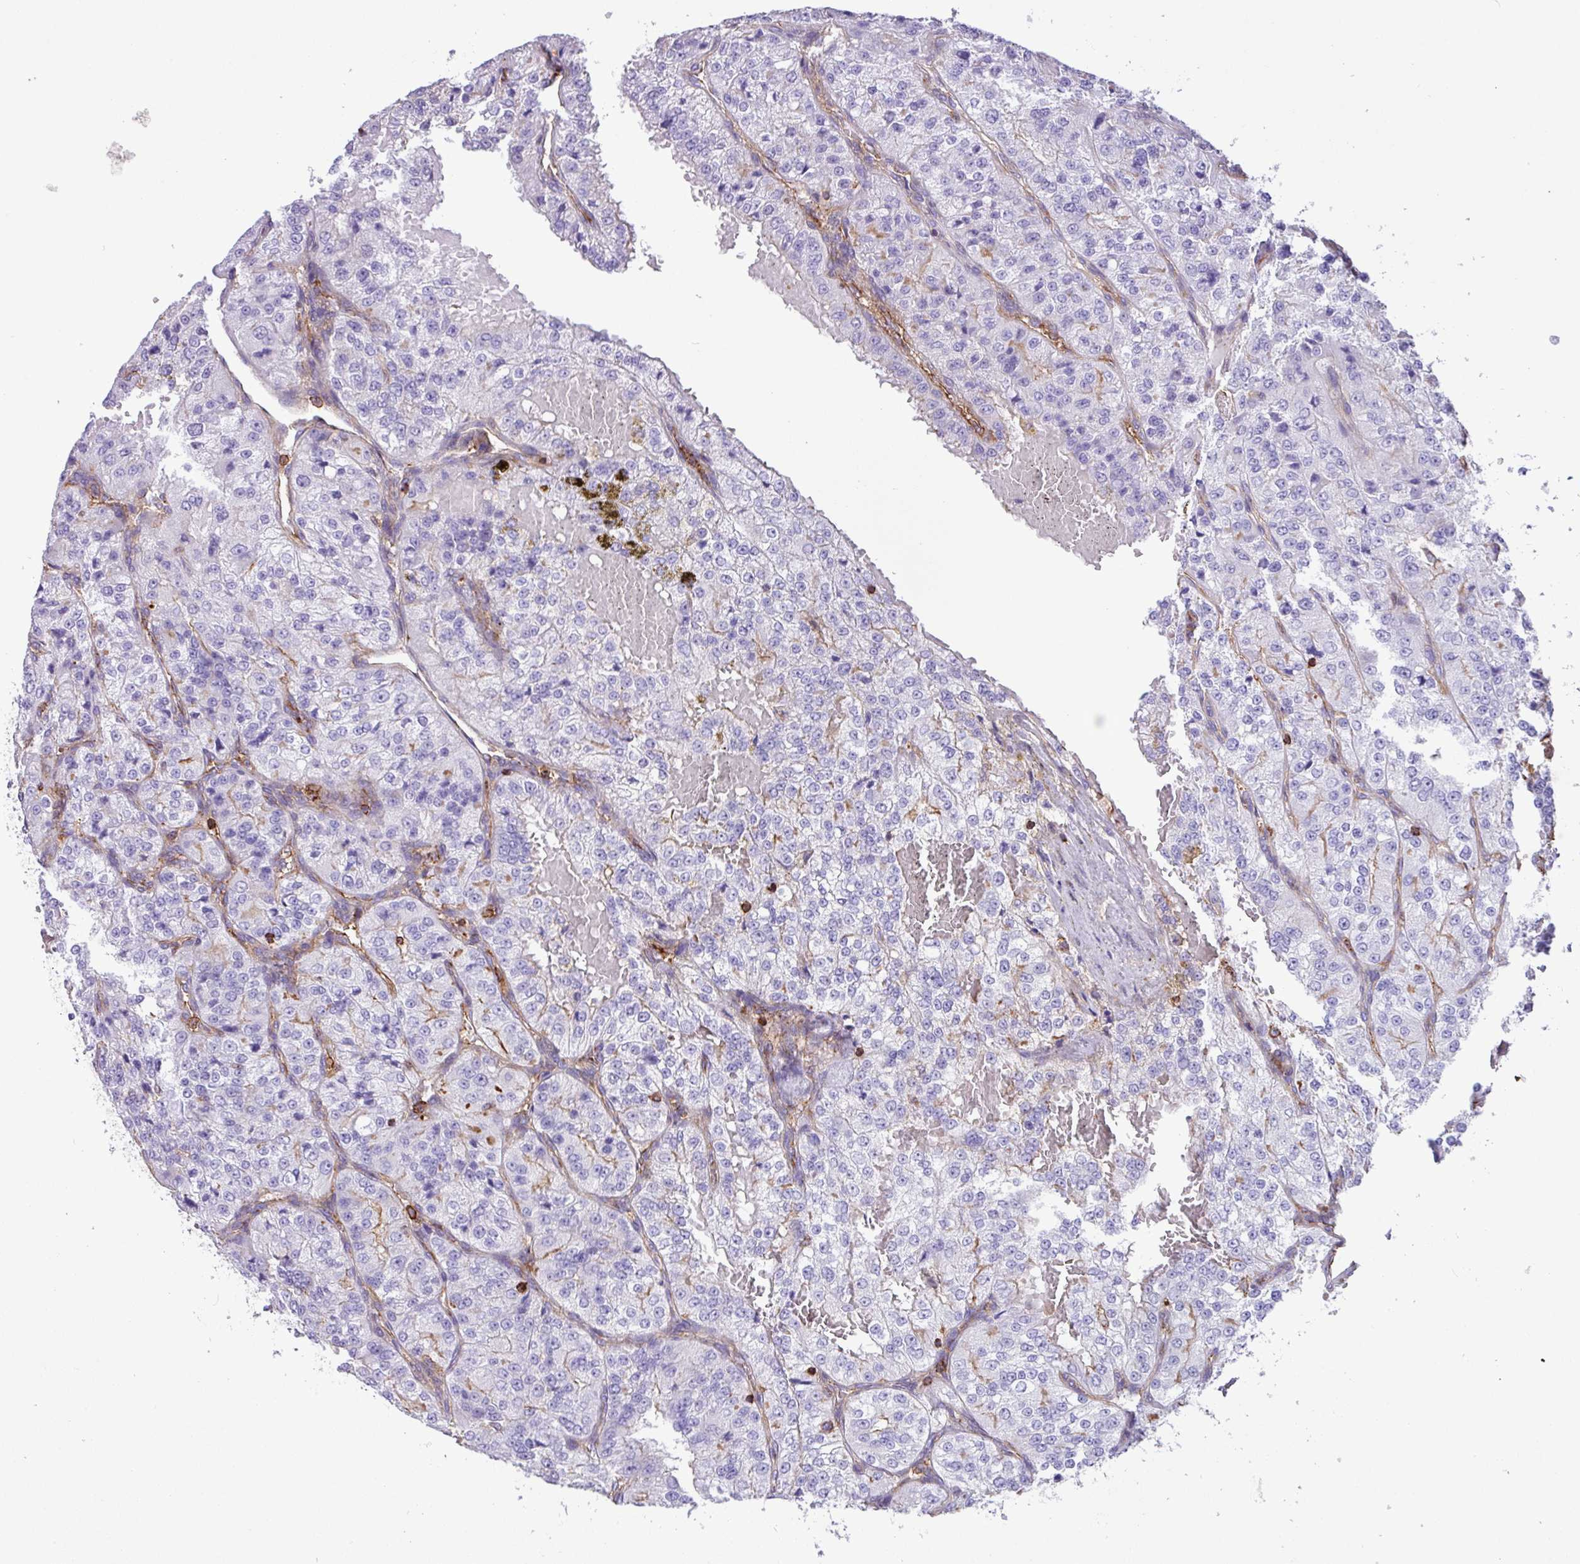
{"staining": {"intensity": "negative", "quantity": "none", "location": "none"}, "tissue": "renal cancer", "cell_type": "Tumor cells", "image_type": "cancer", "snomed": [{"axis": "morphology", "description": "Adenocarcinoma, NOS"}, {"axis": "topography", "description": "Kidney"}], "caption": "The IHC image has no significant expression in tumor cells of renal cancer (adenocarcinoma) tissue. The staining is performed using DAB brown chromogen with nuclei counter-stained in using hematoxylin.", "gene": "PPP1R18", "patient": {"sex": "female", "age": 63}}